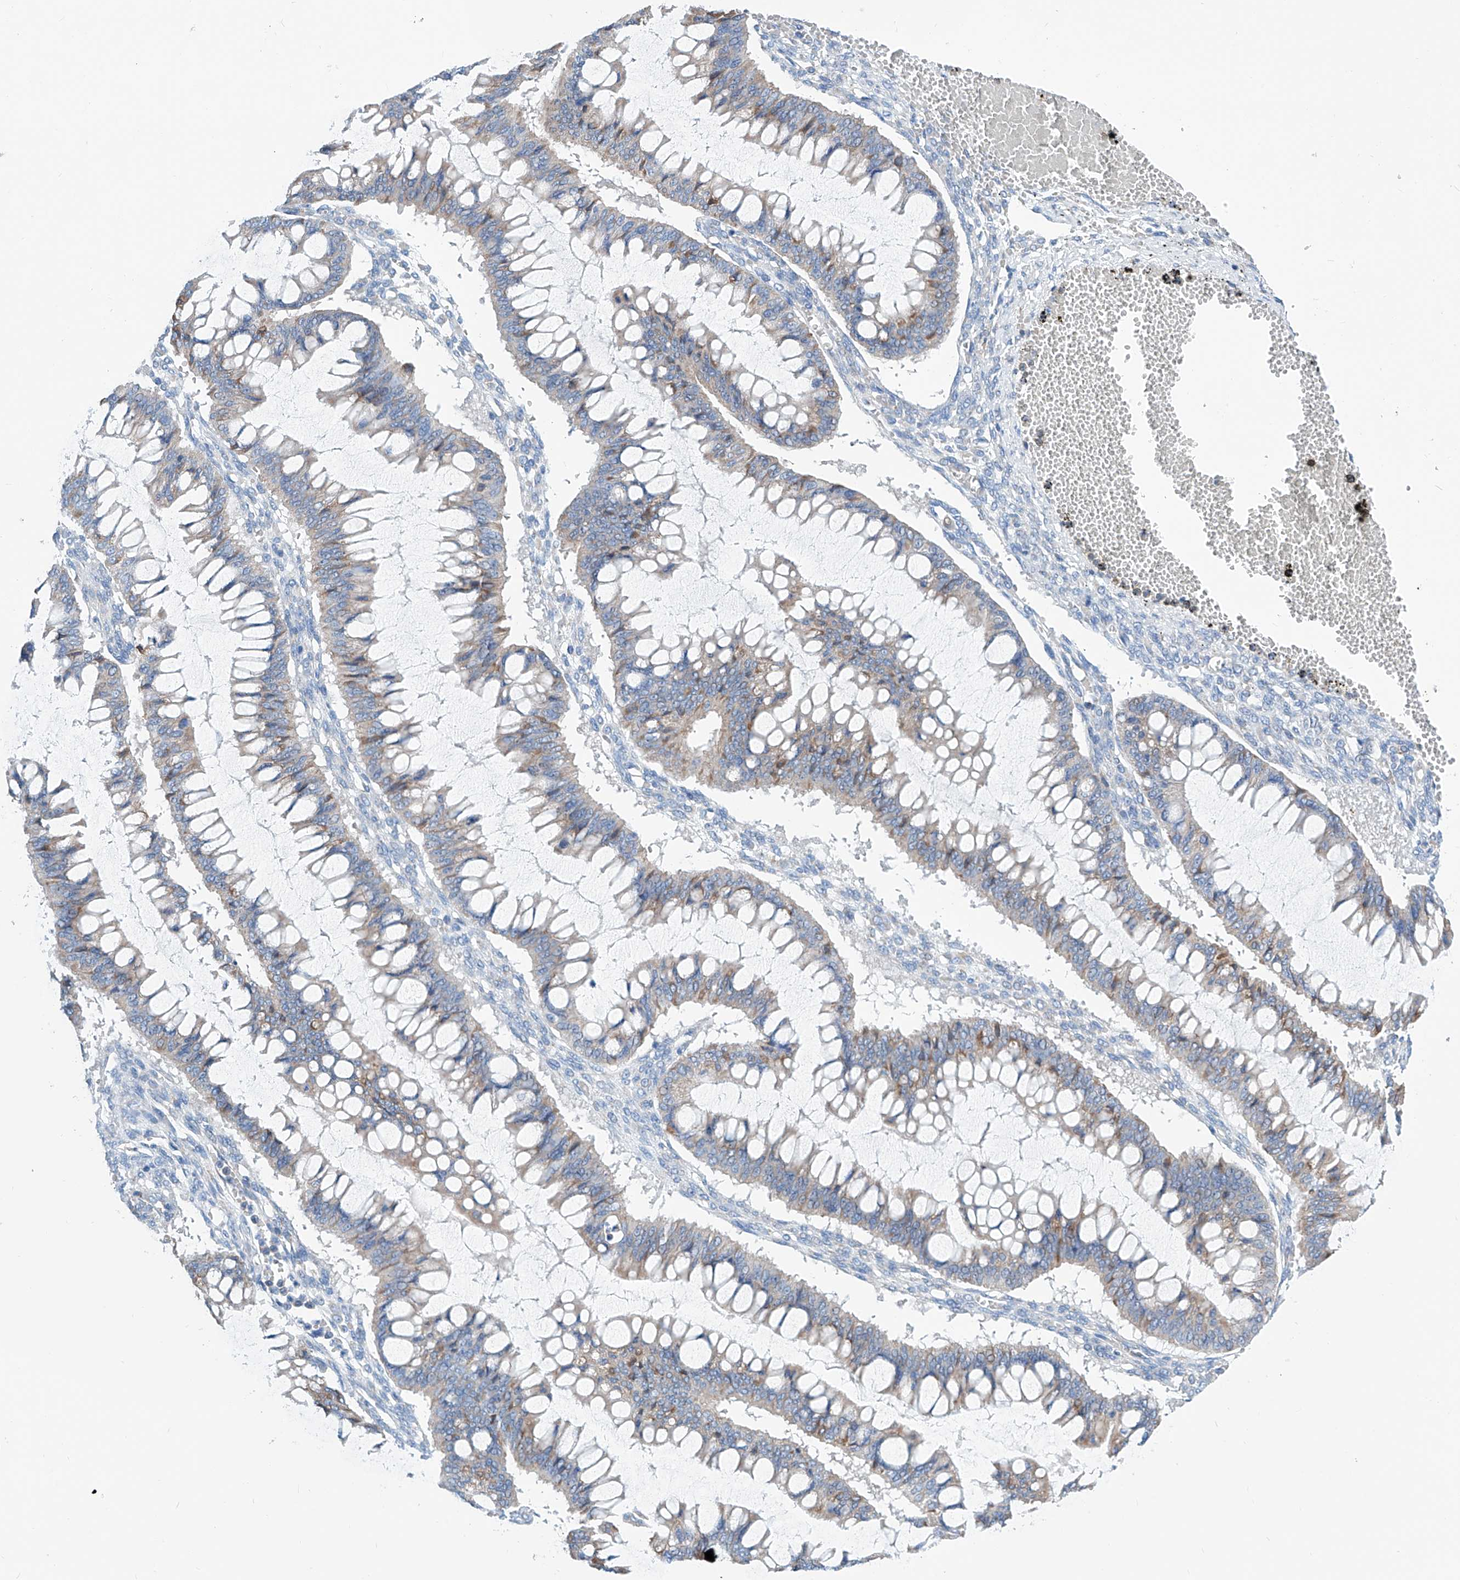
{"staining": {"intensity": "negative", "quantity": "none", "location": "none"}, "tissue": "ovarian cancer", "cell_type": "Tumor cells", "image_type": "cancer", "snomed": [{"axis": "morphology", "description": "Cystadenocarcinoma, mucinous, NOS"}, {"axis": "topography", "description": "Ovary"}], "caption": "This is a micrograph of immunohistochemistry (IHC) staining of ovarian mucinous cystadenocarcinoma, which shows no staining in tumor cells.", "gene": "MAD2L1", "patient": {"sex": "female", "age": 73}}